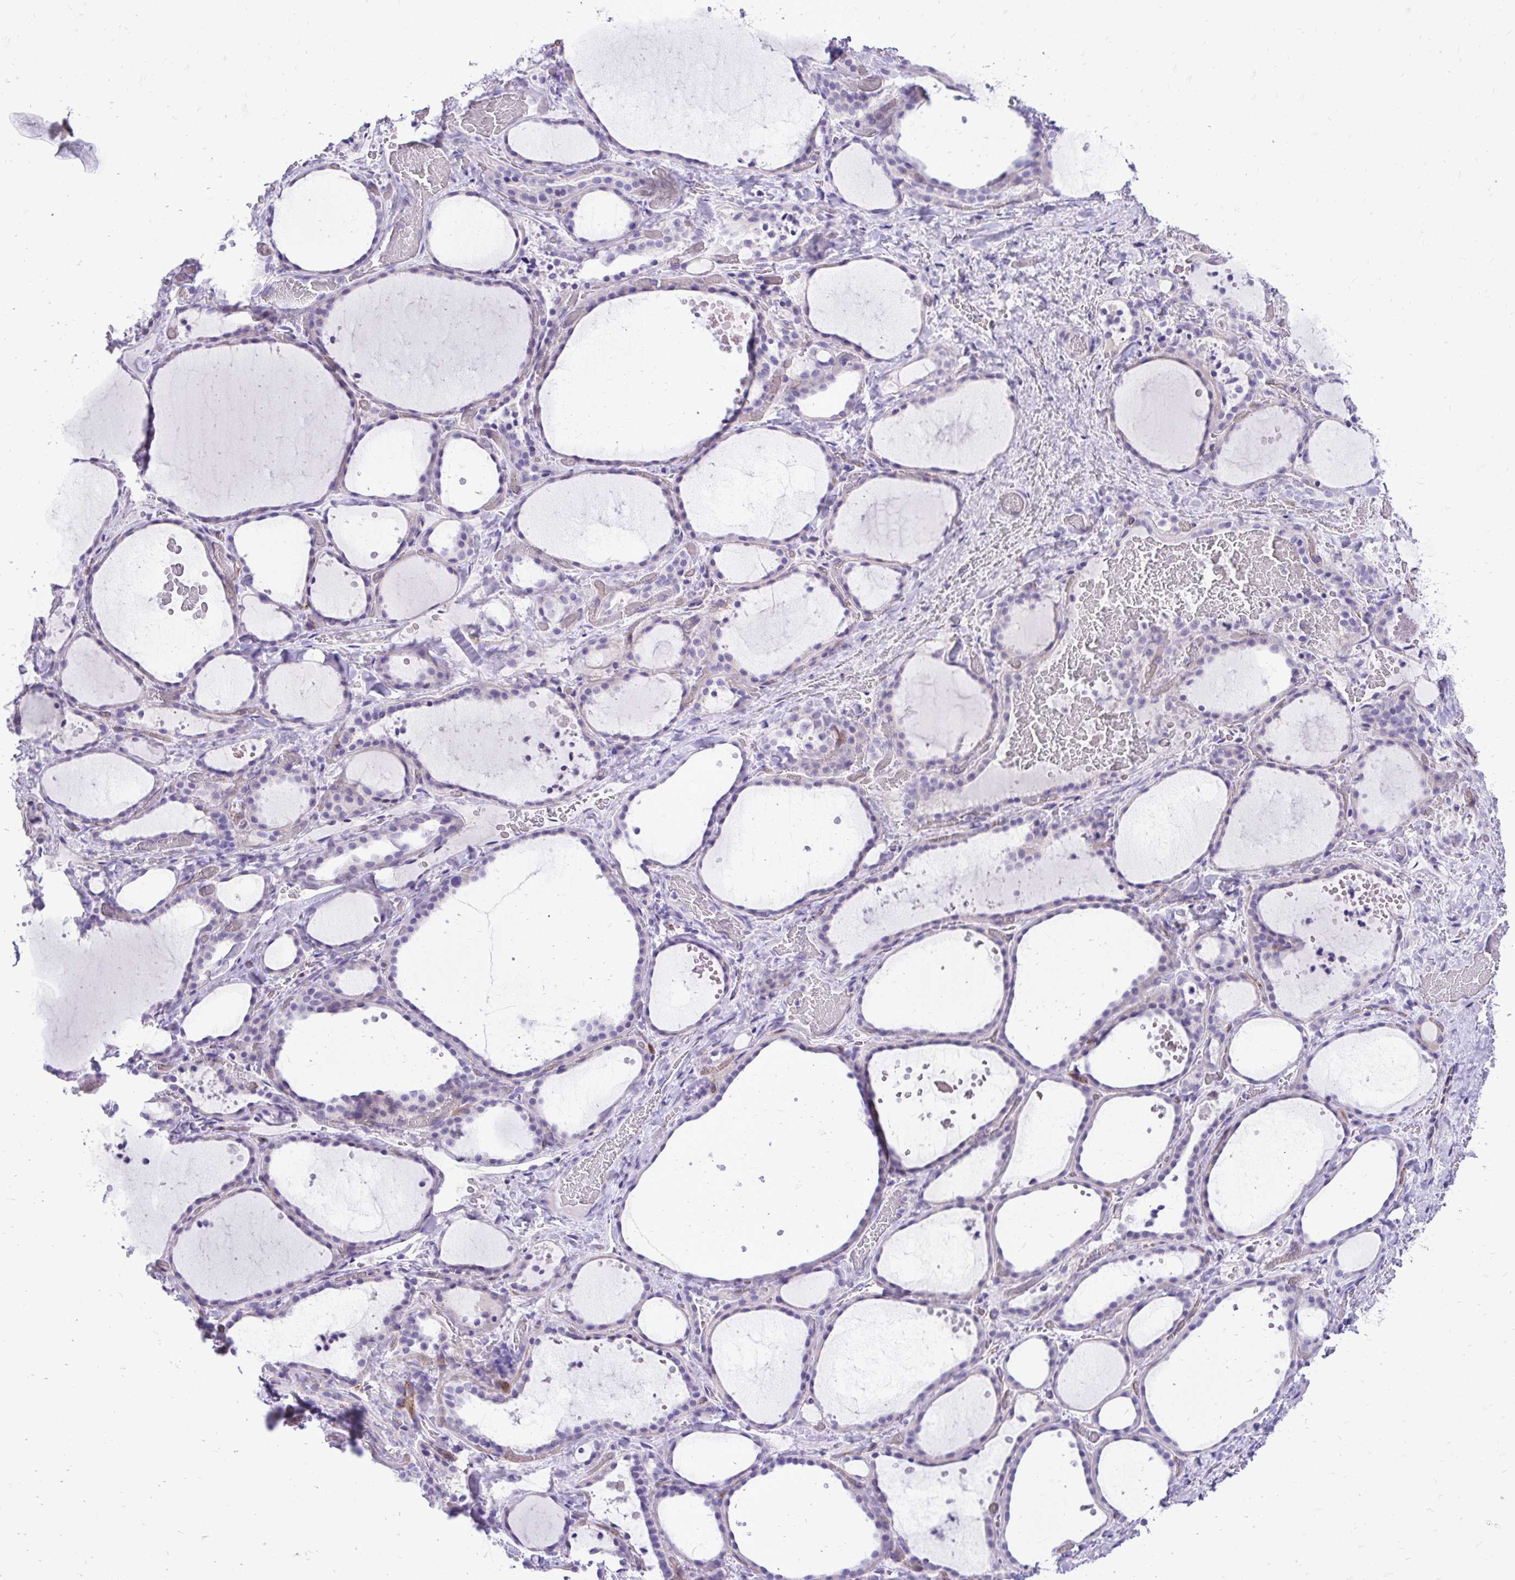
{"staining": {"intensity": "negative", "quantity": "none", "location": "none"}, "tissue": "thyroid gland", "cell_type": "Glandular cells", "image_type": "normal", "snomed": [{"axis": "morphology", "description": "Normal tissue, NOS"}, {"axis": "topography", "description": "Thyroid gland"}], "caption": "Glandular cells are negative for protein expression in unremarkable human thyroid gland. (DAB immunohistochemistry (IHC), high magnification).", "gene": "PELI3", "patient": {"sex": "female", "age": 36}}